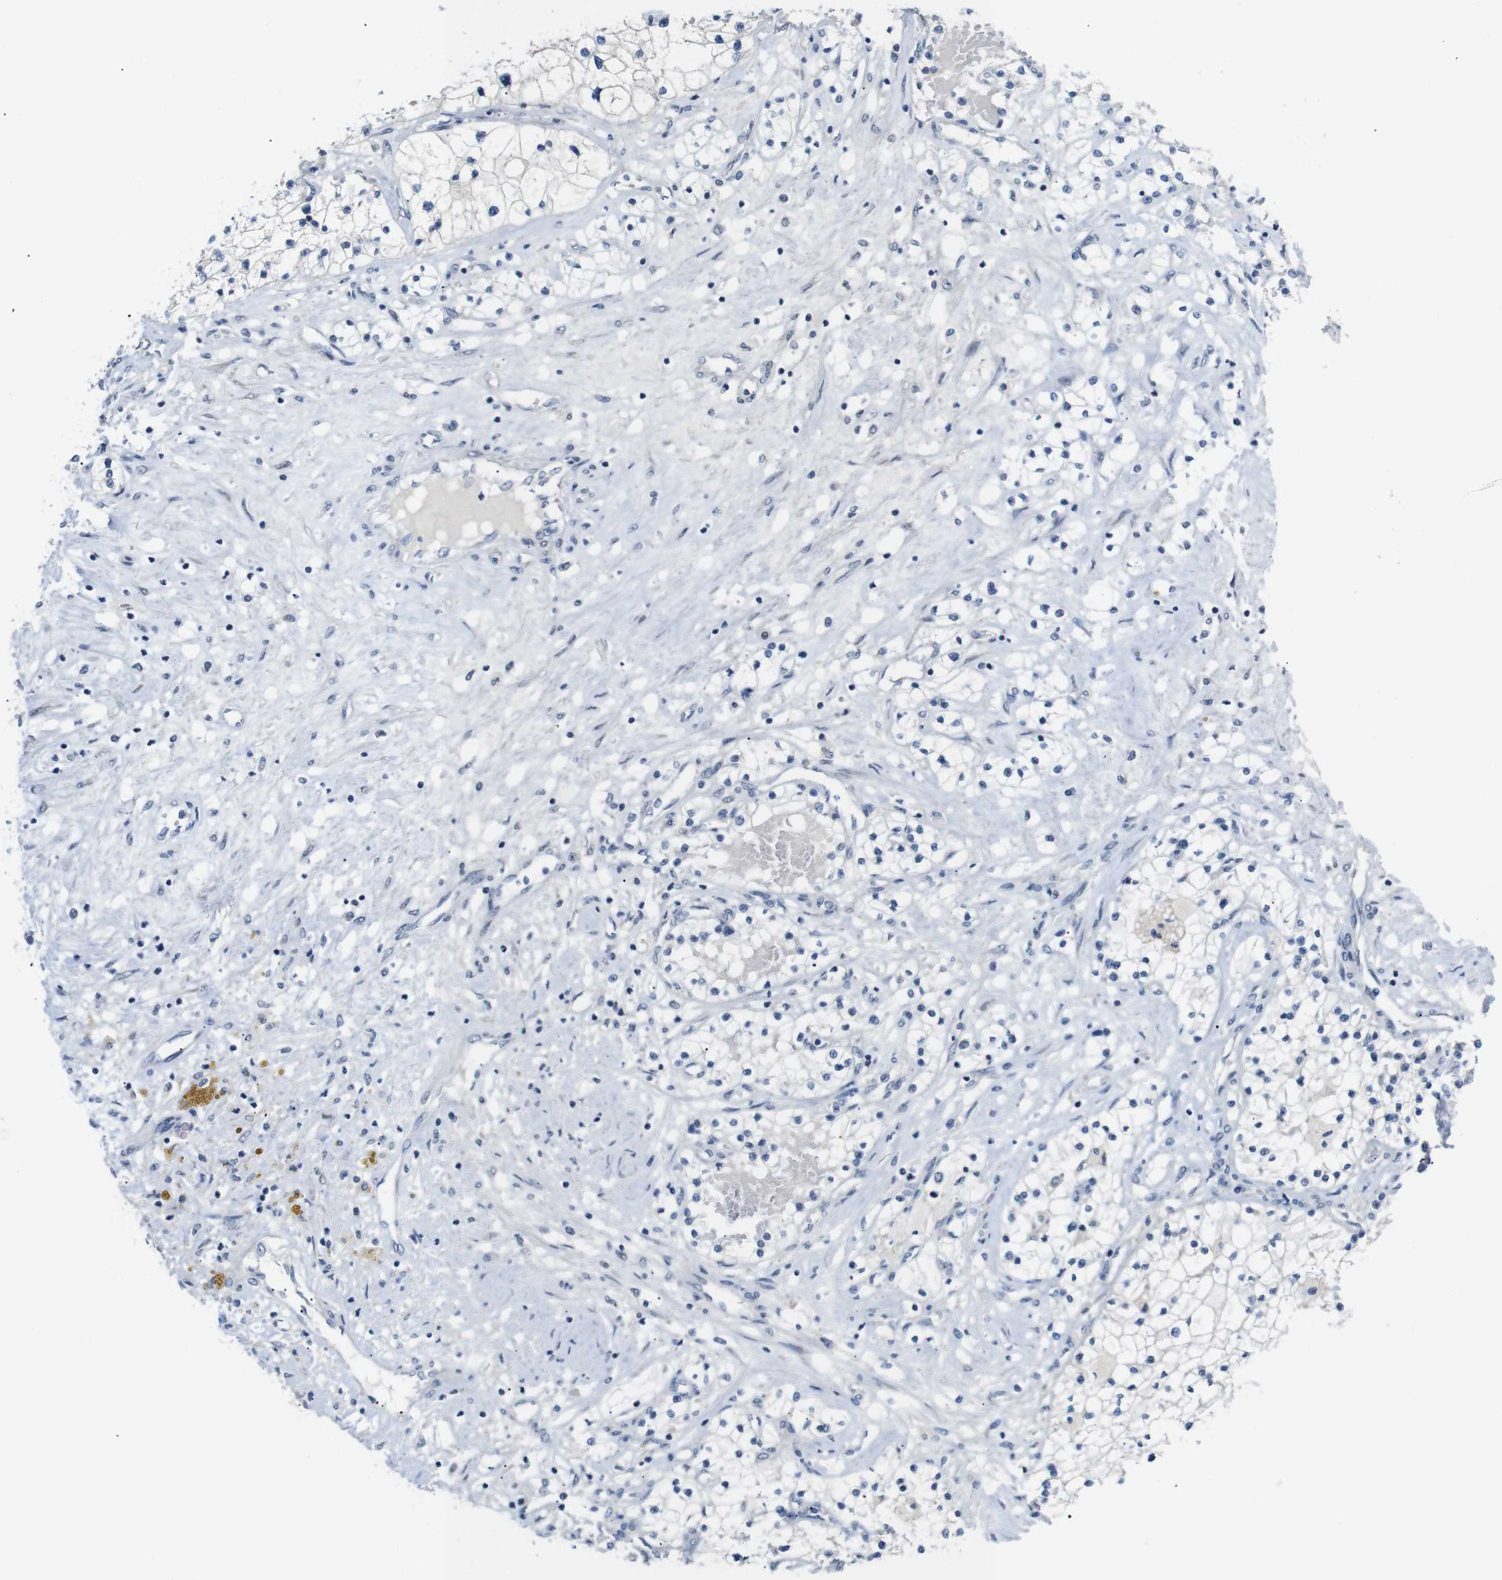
{"staining": {"intensity": "negative", "quantity": "none", "location": "none"}, "tissue": "renal cancer", "cell_type": "Tumor cells", "image_type": "cancer", "snomed": [{"axis": "morphology", "description": "Adenocarcinoma, NOS"}, {"axis": "topography", "description": "Kidney"}], "caption": "Tumor cells are negative for brown protein staining in adenocarcinoma (renal).", "gene": "CHRM5", "patient": {"sex": "male", "age": 68}}